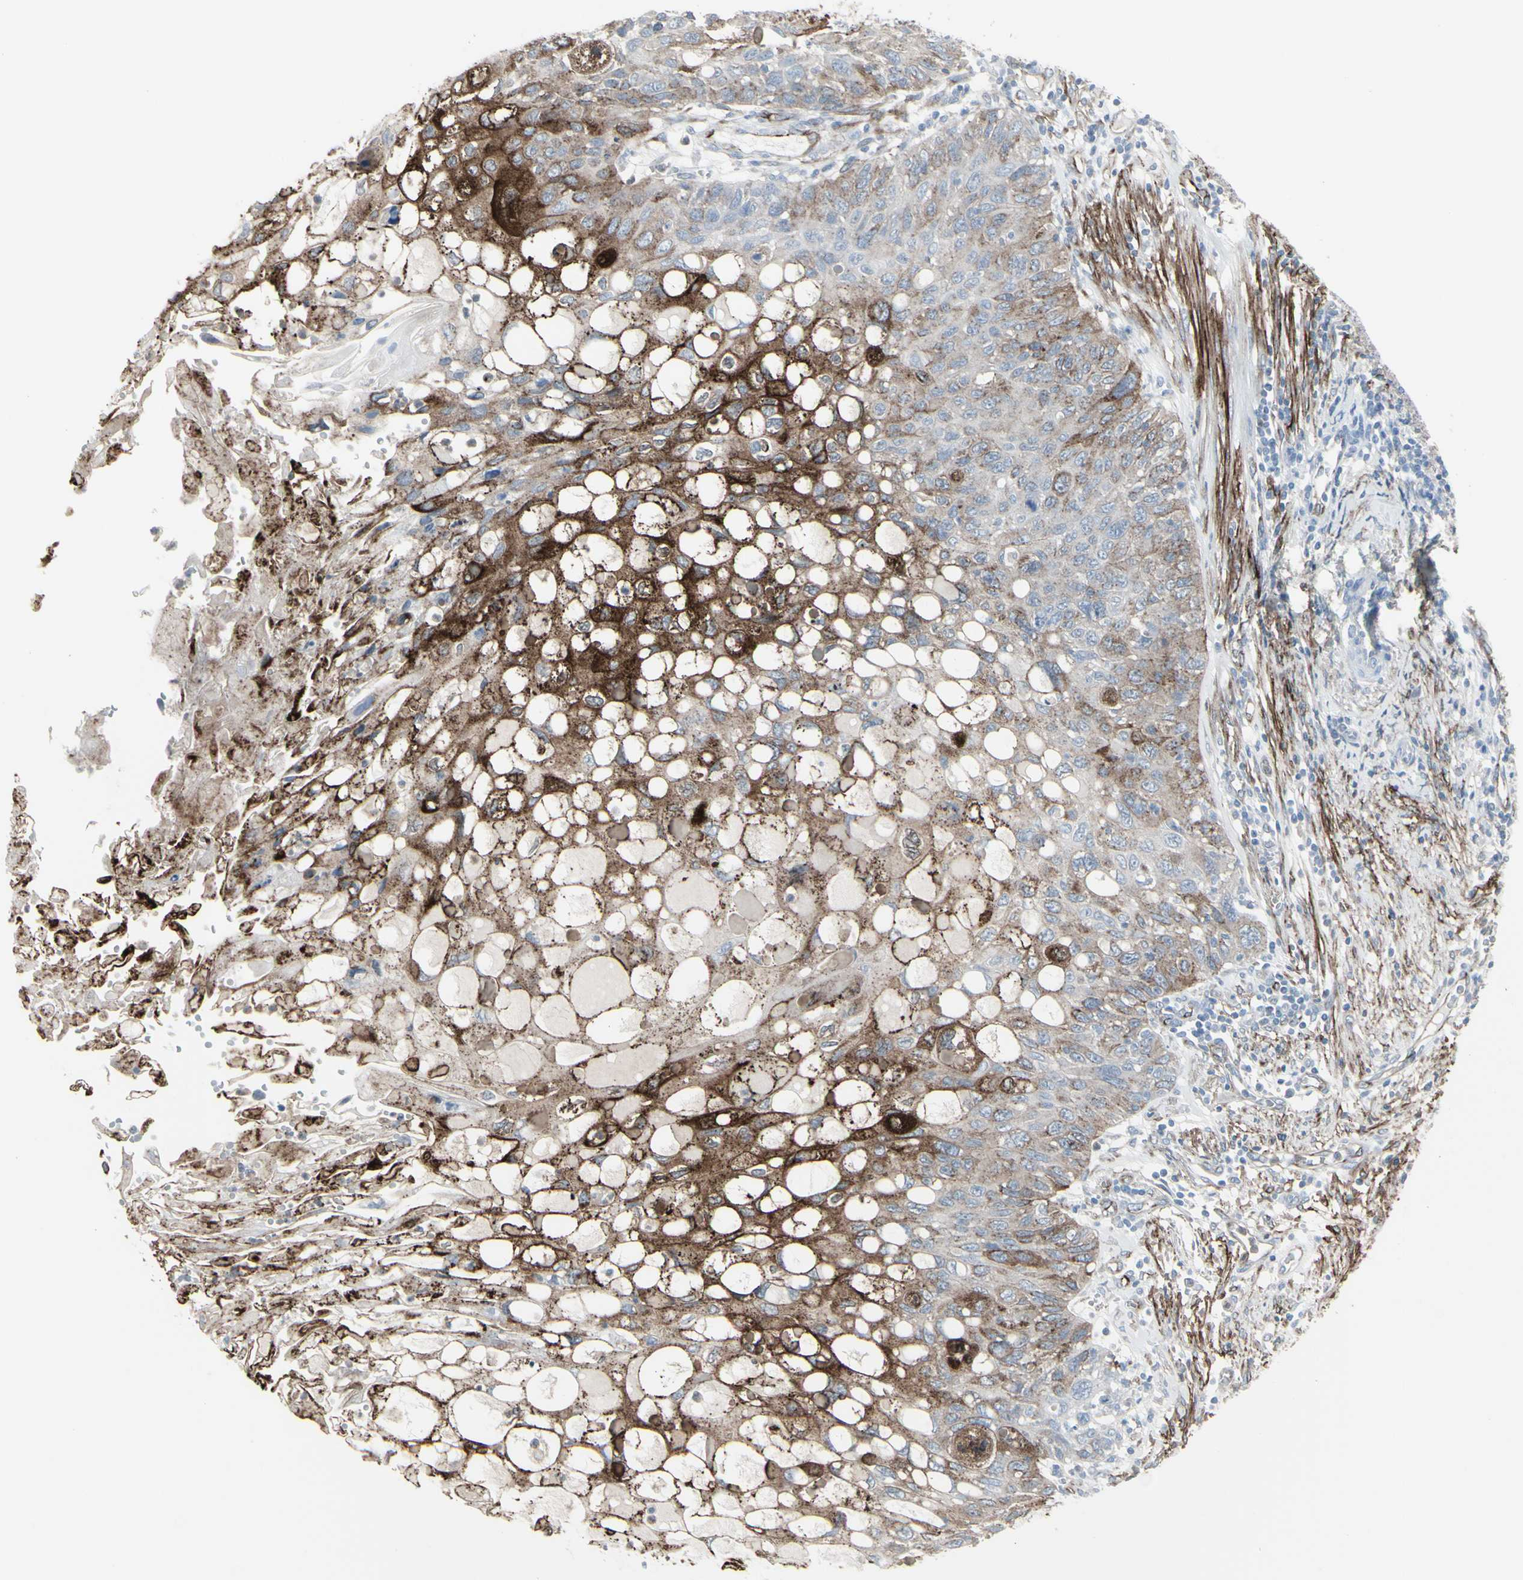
{"staining": {"intensity": "strong", "quantity": "25%-75%", "location": "cytoplasmic/membranous"}, "tissue": "cervical cancer", "cell_type": "Tumor cells", "image_type": "cancer", "snomed": [{"axis": "morphology", "description": "Squamous cell carcinoma, NOS"}, {"axis": "topography", "description": "Cervix"}], "caption": "Cervical cancer tissue demonstrates strong cytoplasmic/membranous expression in about 25%-75% of tumor cells, visualized by immunohistochemistry.", "gene": "GJA1", "patient": {"sex": "female", "age": 70}}